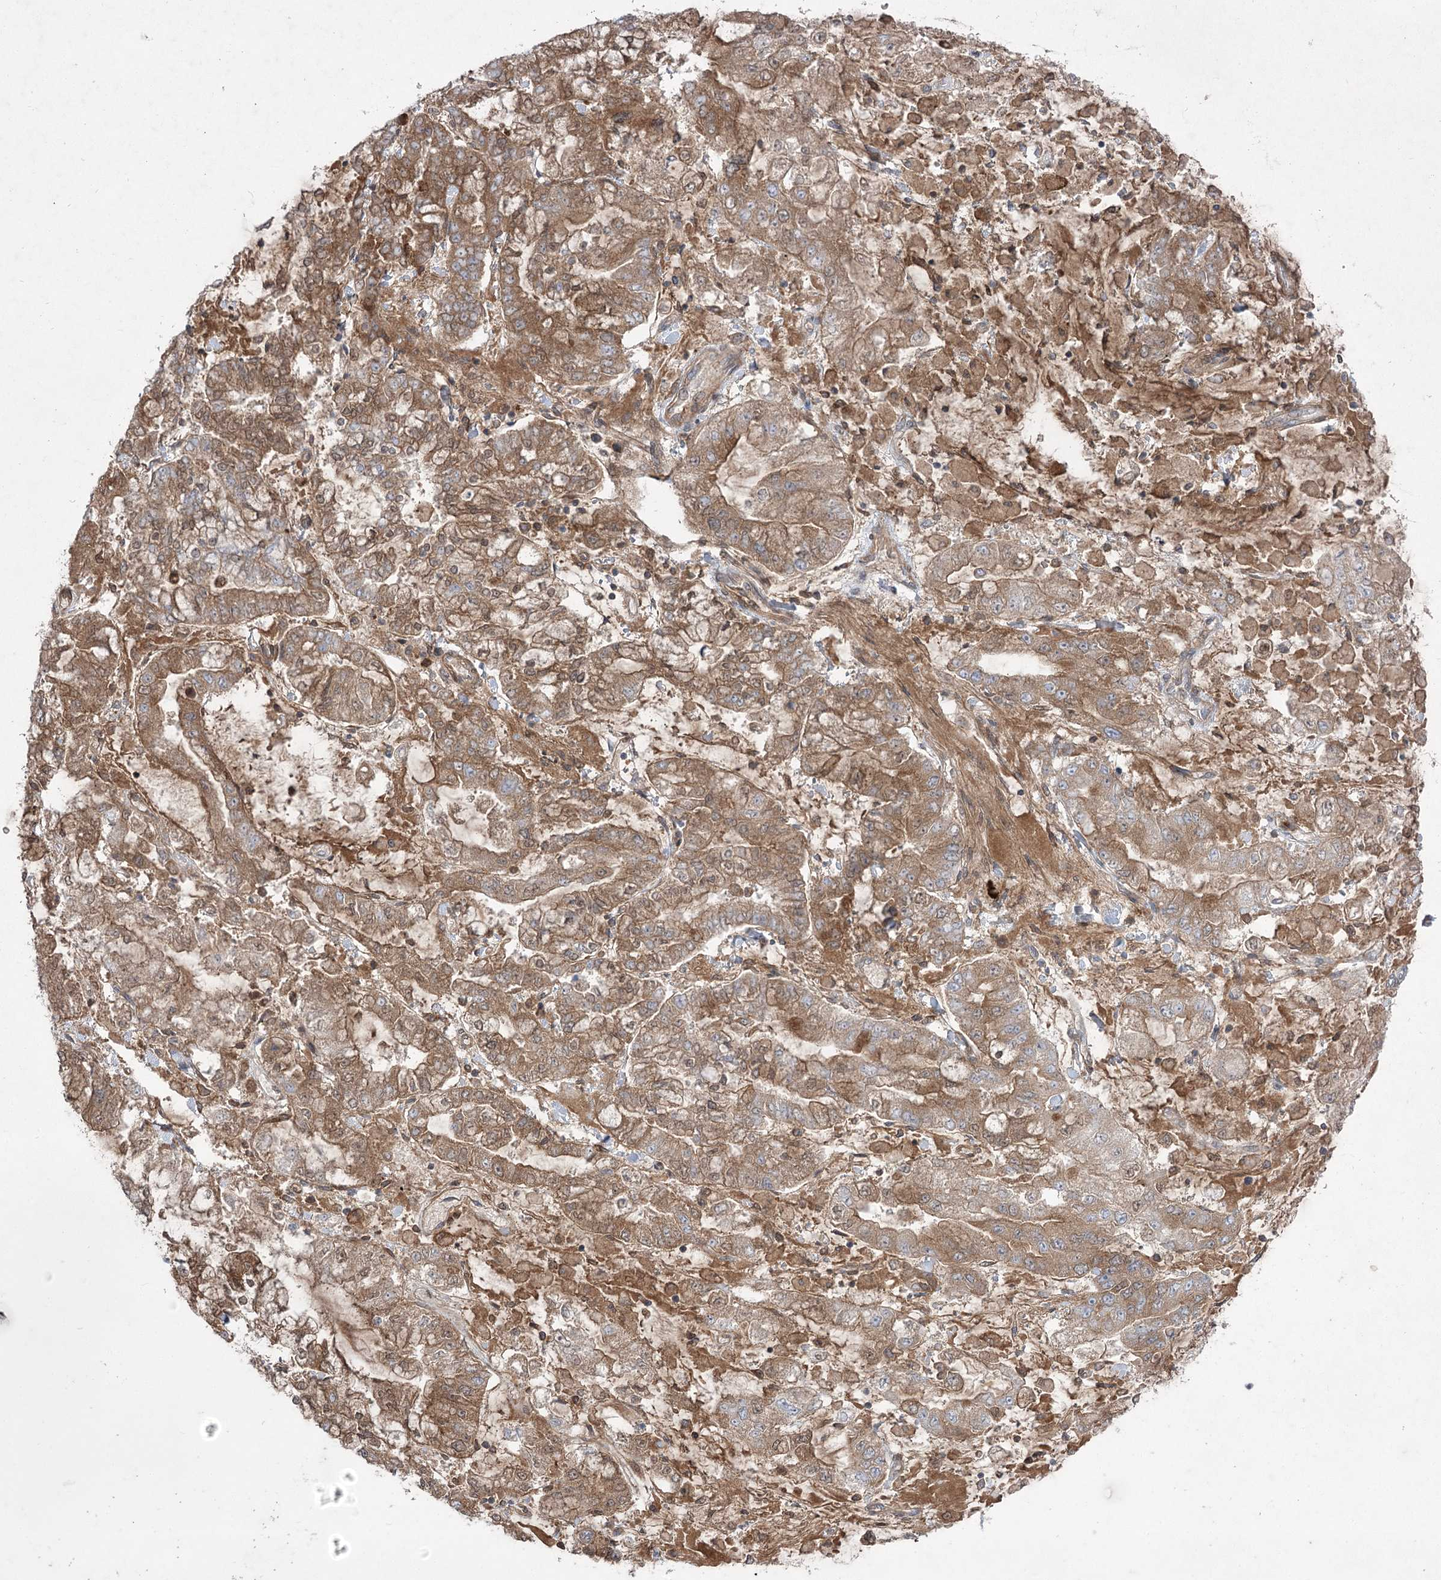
{"staining": {"intensity": "moderate", "quantity": ">75%", "location": "cytoplasmic/membranous"}, "tissue": "stomach cancer", "cell_type": "Tumor cells", "image_type": "cancer", "snomed": [{"axis": "morphology", "description": "Normal tissue, NOS"}, {"axis": "morphology", "description": "Adenocarcinoma, NOS"}, {"axis": "topography", "description": "Stomach, upper"}, {"axis": "topography", "description": "Stomach"}], "caption": "The immunohistochemical stain shows moderate cytoplasmic/membranous positivity in tumor cells of stomach adenocarcinoma tissue.", "gene": "PLEKHA5", "patient": {"sex": "male", "age": 76}}